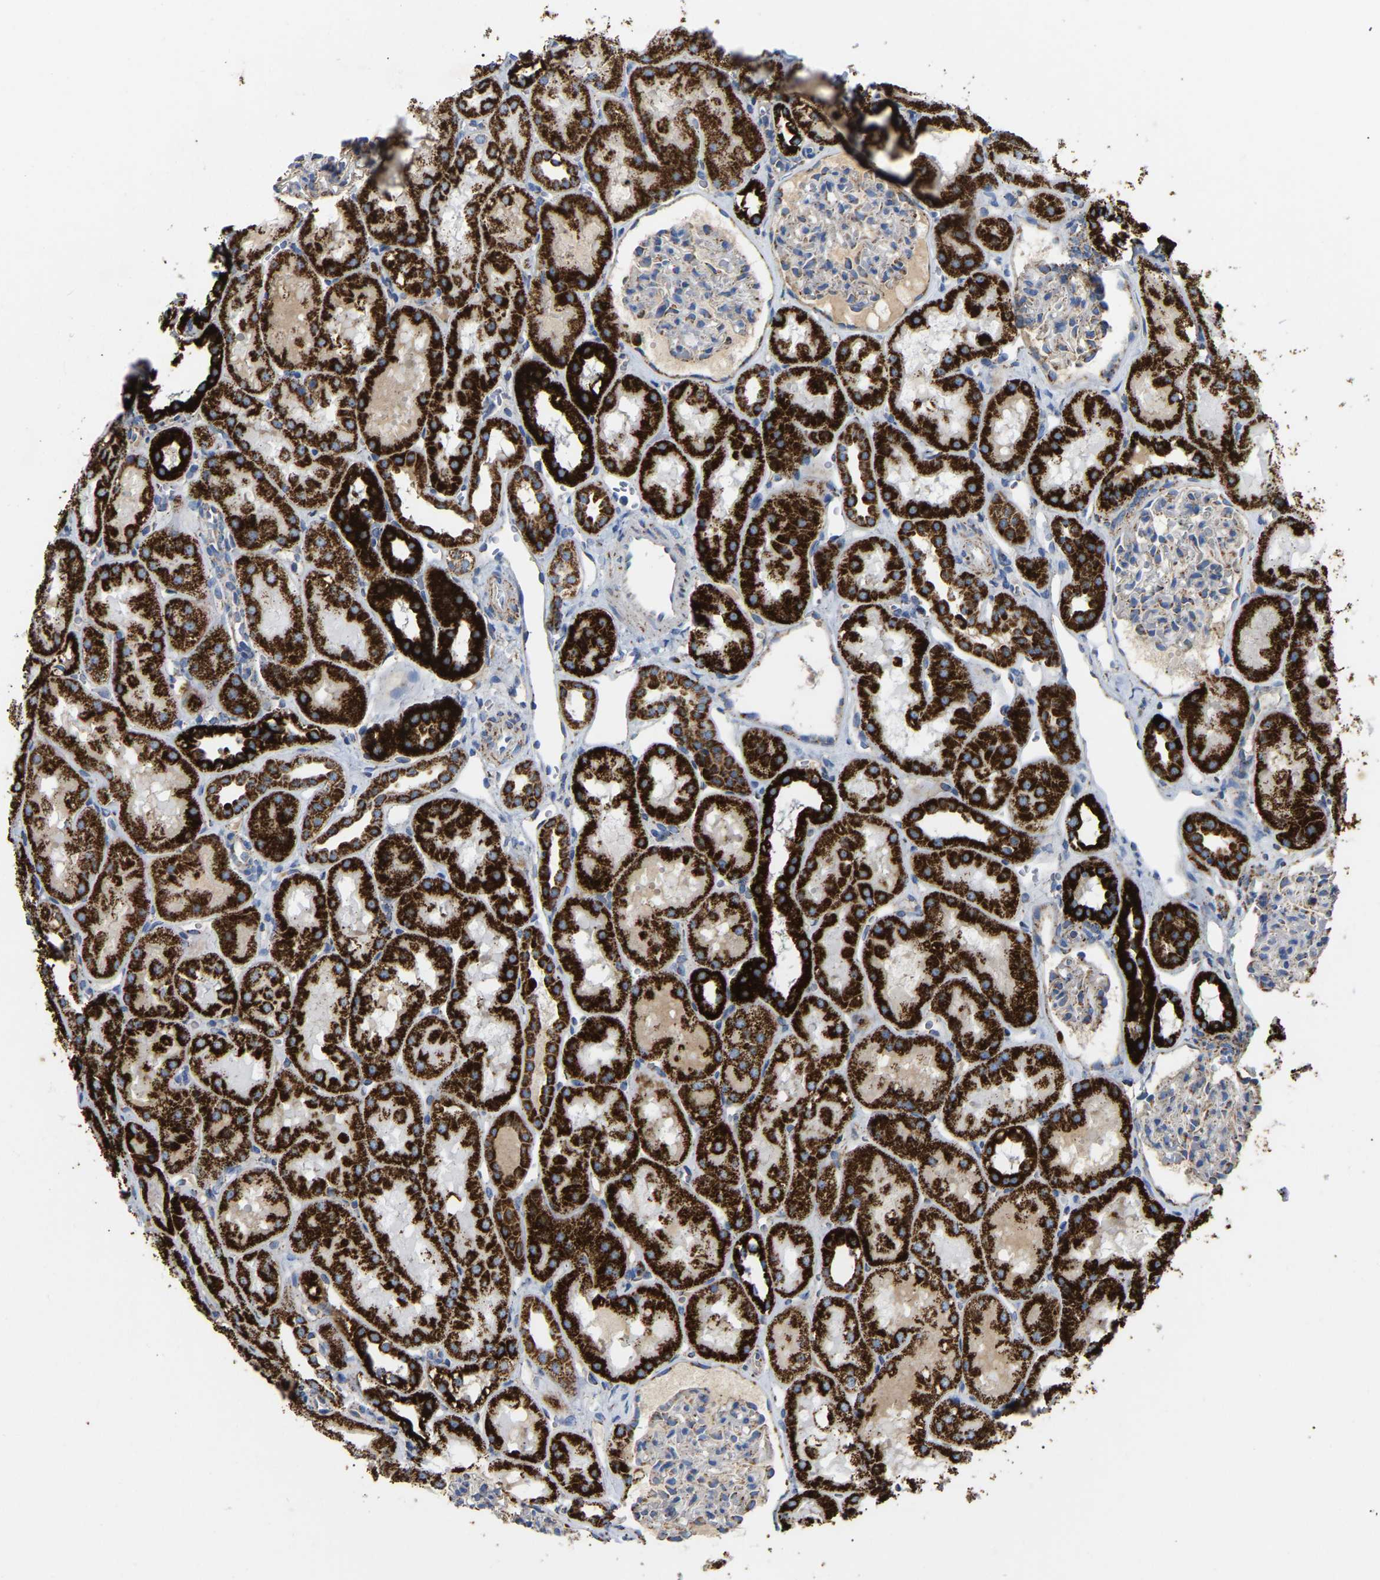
{"staining": {"intensity": "negative", "quantity": "none", "location": "none"}, "tissue": "kidney", "cell_type": "Cells in glomeruli", "image_type": "normal", "snomed": [{"axis": "morphology", "description": "Normal tissue, NOS"}, {"axis": "topography", "description": "Kidney"}, {"axis": "topography", "description": "Urinary bladder"}], "caption": "The IHC photomicrograph has no significant staining in cells in glomeruli of kidney.", "gene": "HIBADH", "patient": {"sex": "male", "age": 16}}